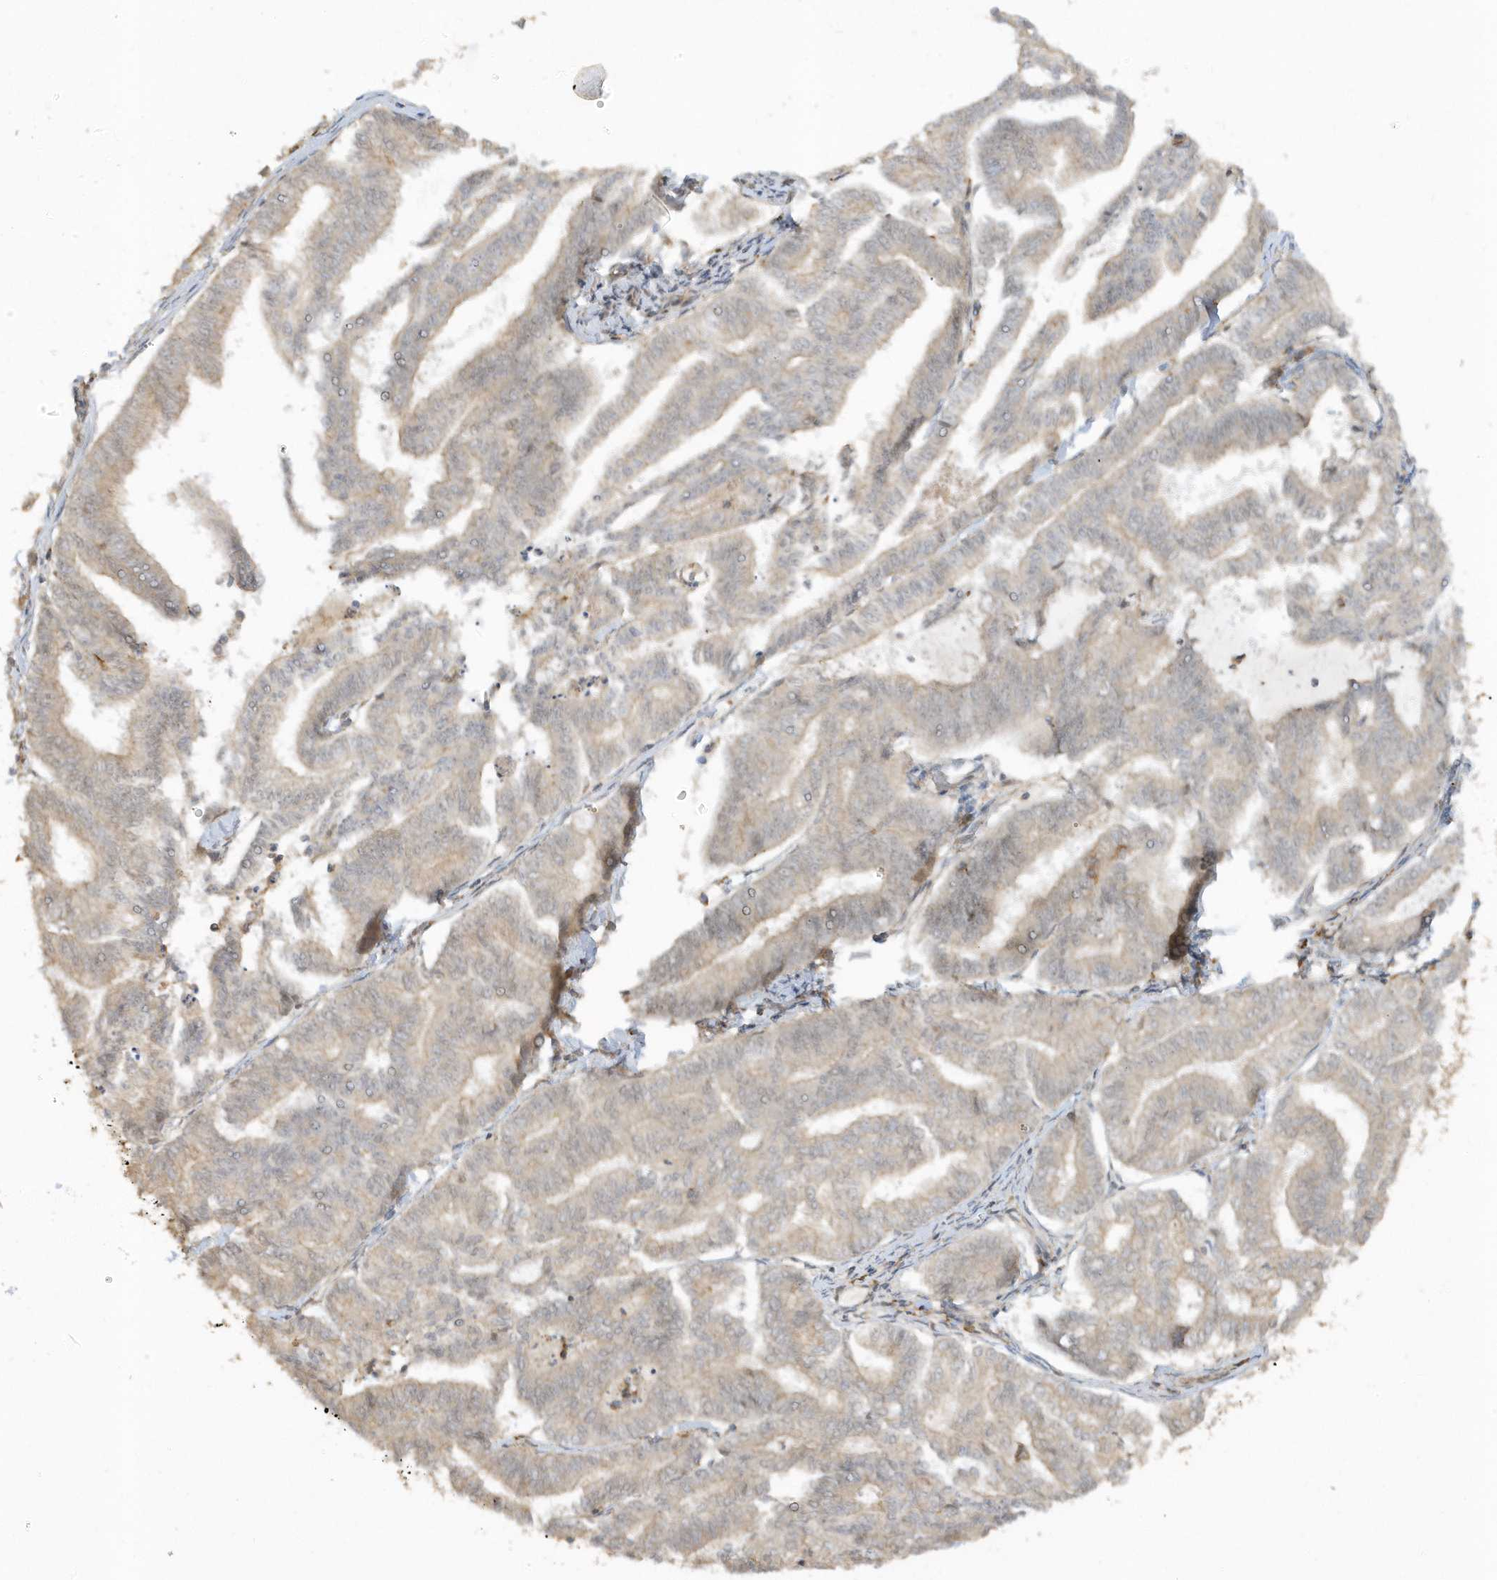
{"staining": {"intensity": "weak", "quantity": "25%-75%", "location": "cytoplasmic/membranous"}, "tissue": "endometrial cancer", "cell_type": "Tumor cells", "image_type": "cancer", "snomed": [{"axis": "morphology", "description": "Adenocarcinoma, NOS"}, {"axis": "topography", "description": "Endometrium"}], "caption": "Brown immunohistochemical staining in endometrial adenocarcinoma shows weak cytoplasmic/membranous expression in approximately 25%-75% of tumor cells.", "gene": "ZBTB8A", "patient": {"sex": "female", "age": 79}}